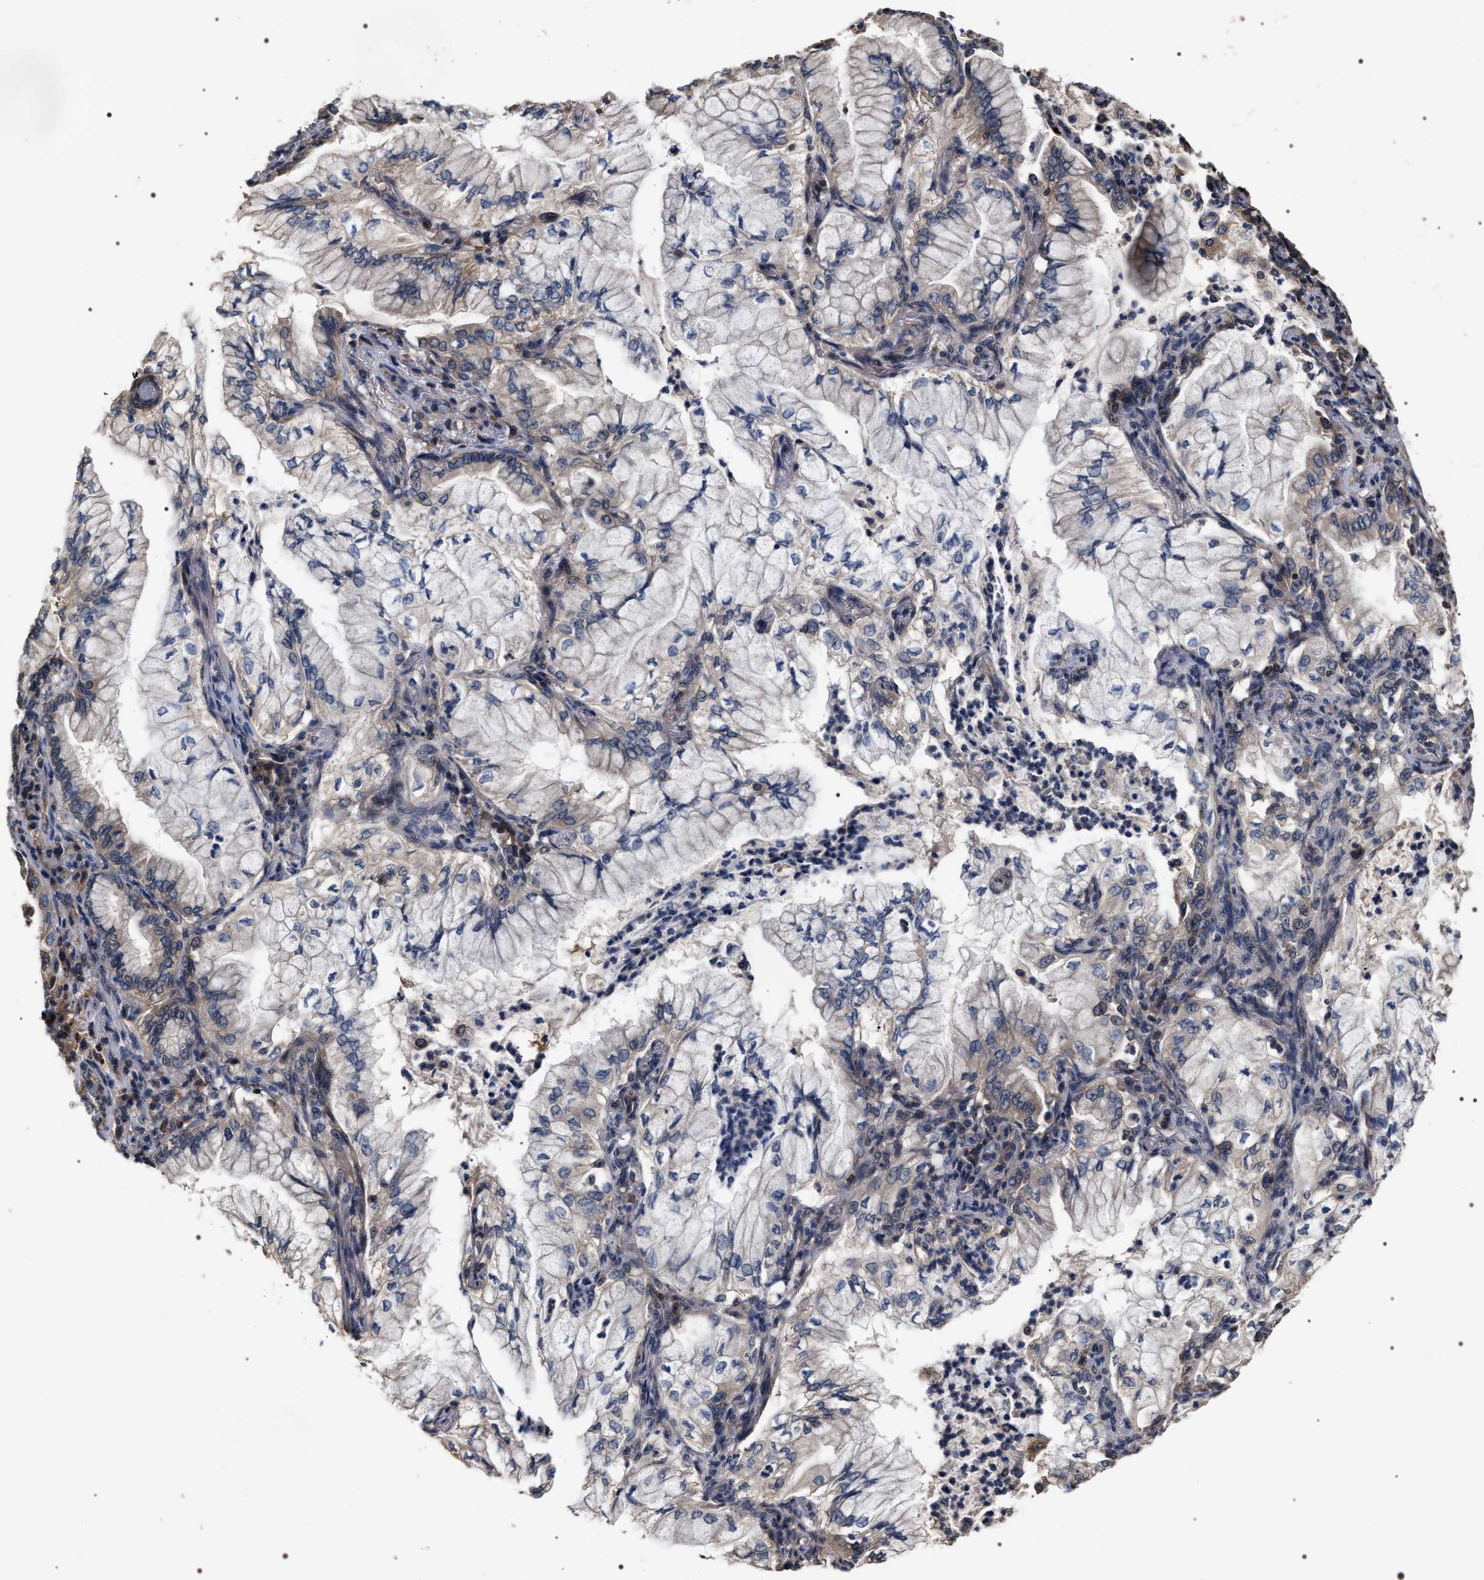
{"staining": {"intensity": "weak", "quantity": "25%-75%", "location": "cytoplasmic/membranous"}, "tissue": "lung cancer", "cell_type": "Tumor cells", "image_type": "cancer", "snomed": [{"axis": "morphology", "description": "Adenocarcinoma, NOS"}, {"axis": "topography", "description": "Lung"}], "caption": "The immunohistochemical stain labels weak cytoplasmic/membranous expression in tumor cells of lung cancer (adenocarcinoma) tissue.", "gene": "UPF3A", "patient": {"sex": "female", "age": 70}}